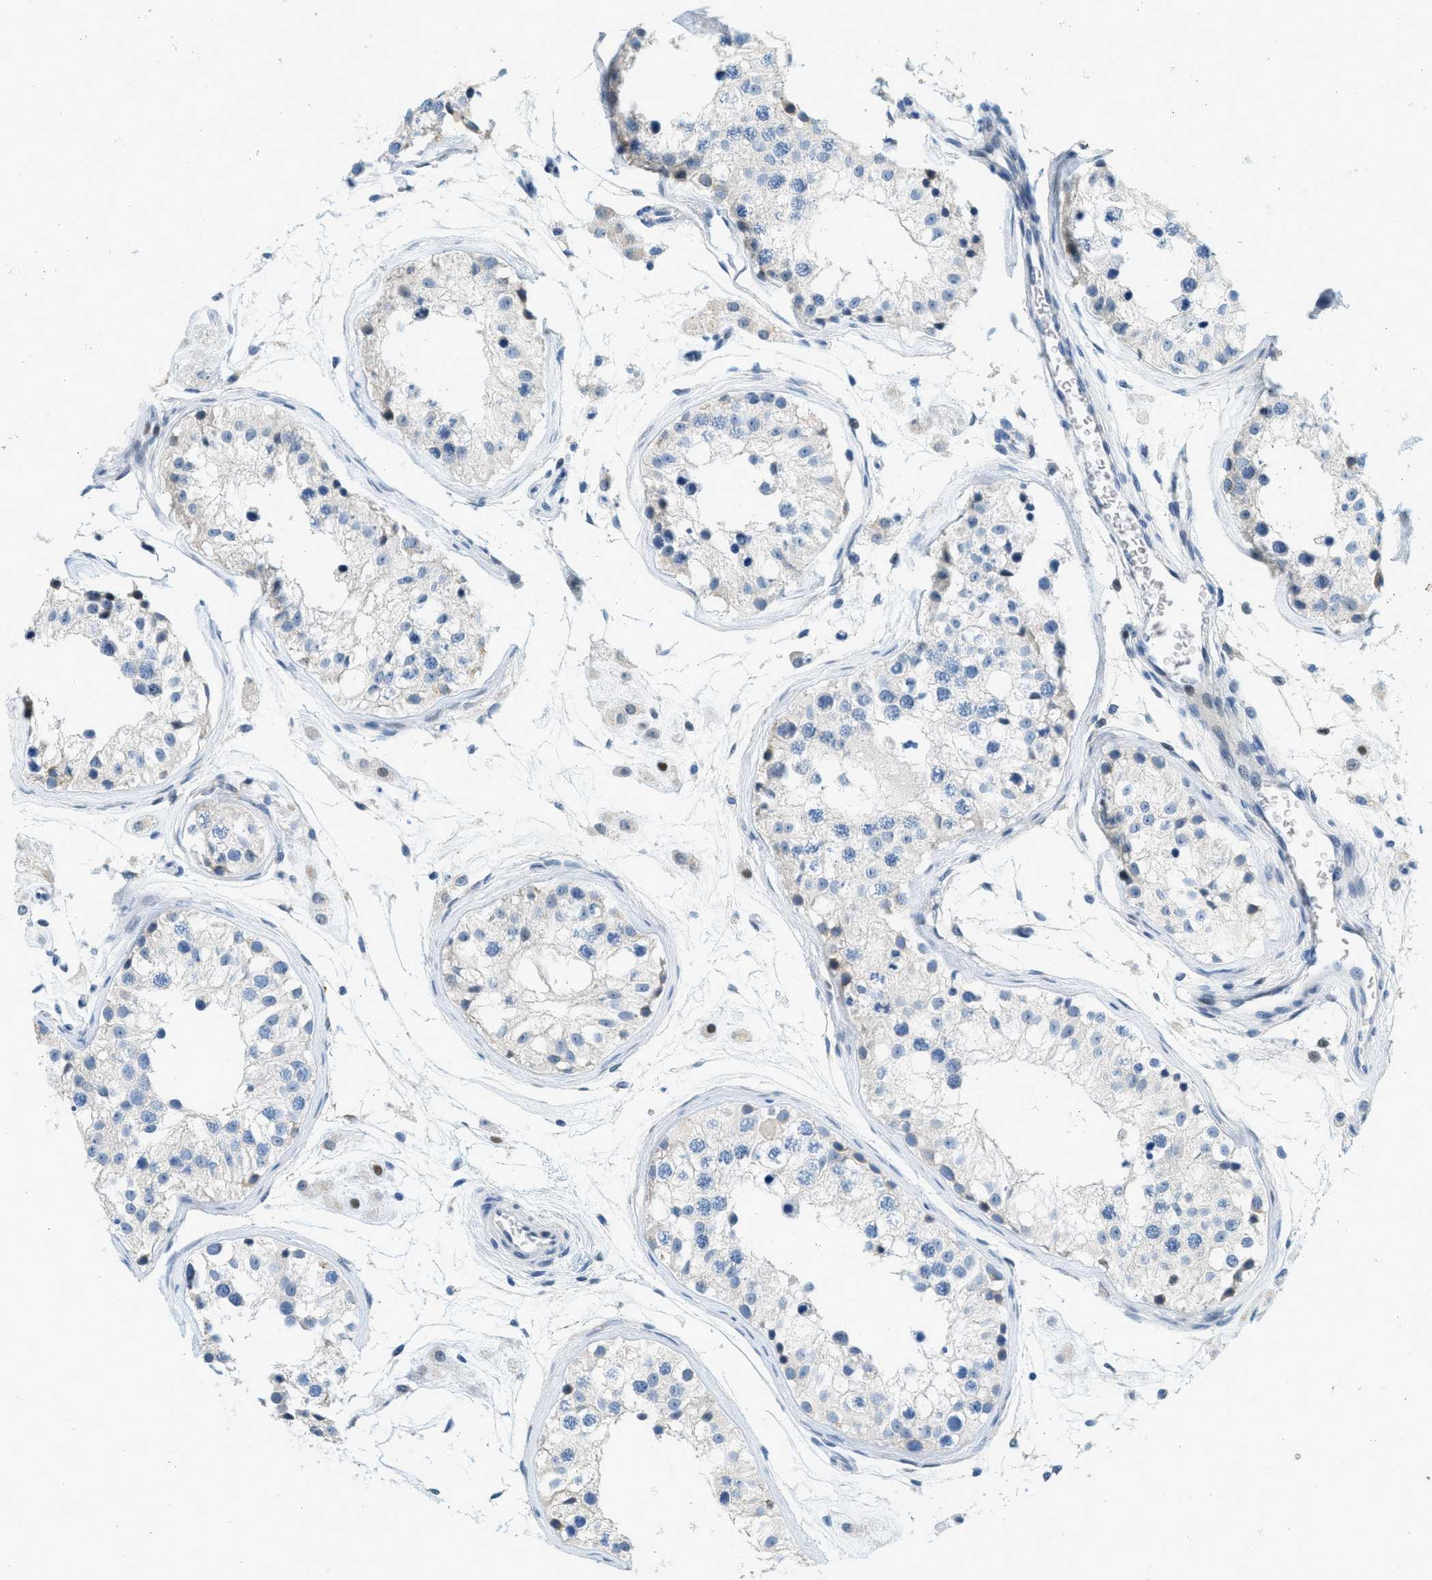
{"staining": {"intensity": "negative", "quantity": "none", "location": "none"}, "tissue": "testis", "cell_type": "Cells in seminiferous ducts", "image_type": "normal", "snomed": [{"axis": "morphology", "description": "Normal tissue, NOS"}, {"axis": "morphology", "description": "Adenocarcinoma, metastatic, NOS"}, {"axis": "topography", "description": "Testis"}], "caption": "A photomicrograph of testis stained for a protein shows no brown staining in cells in seminiferous ducts.", "gene": "CYP4X1", "patient": {"sex": "male", "age": 26}}